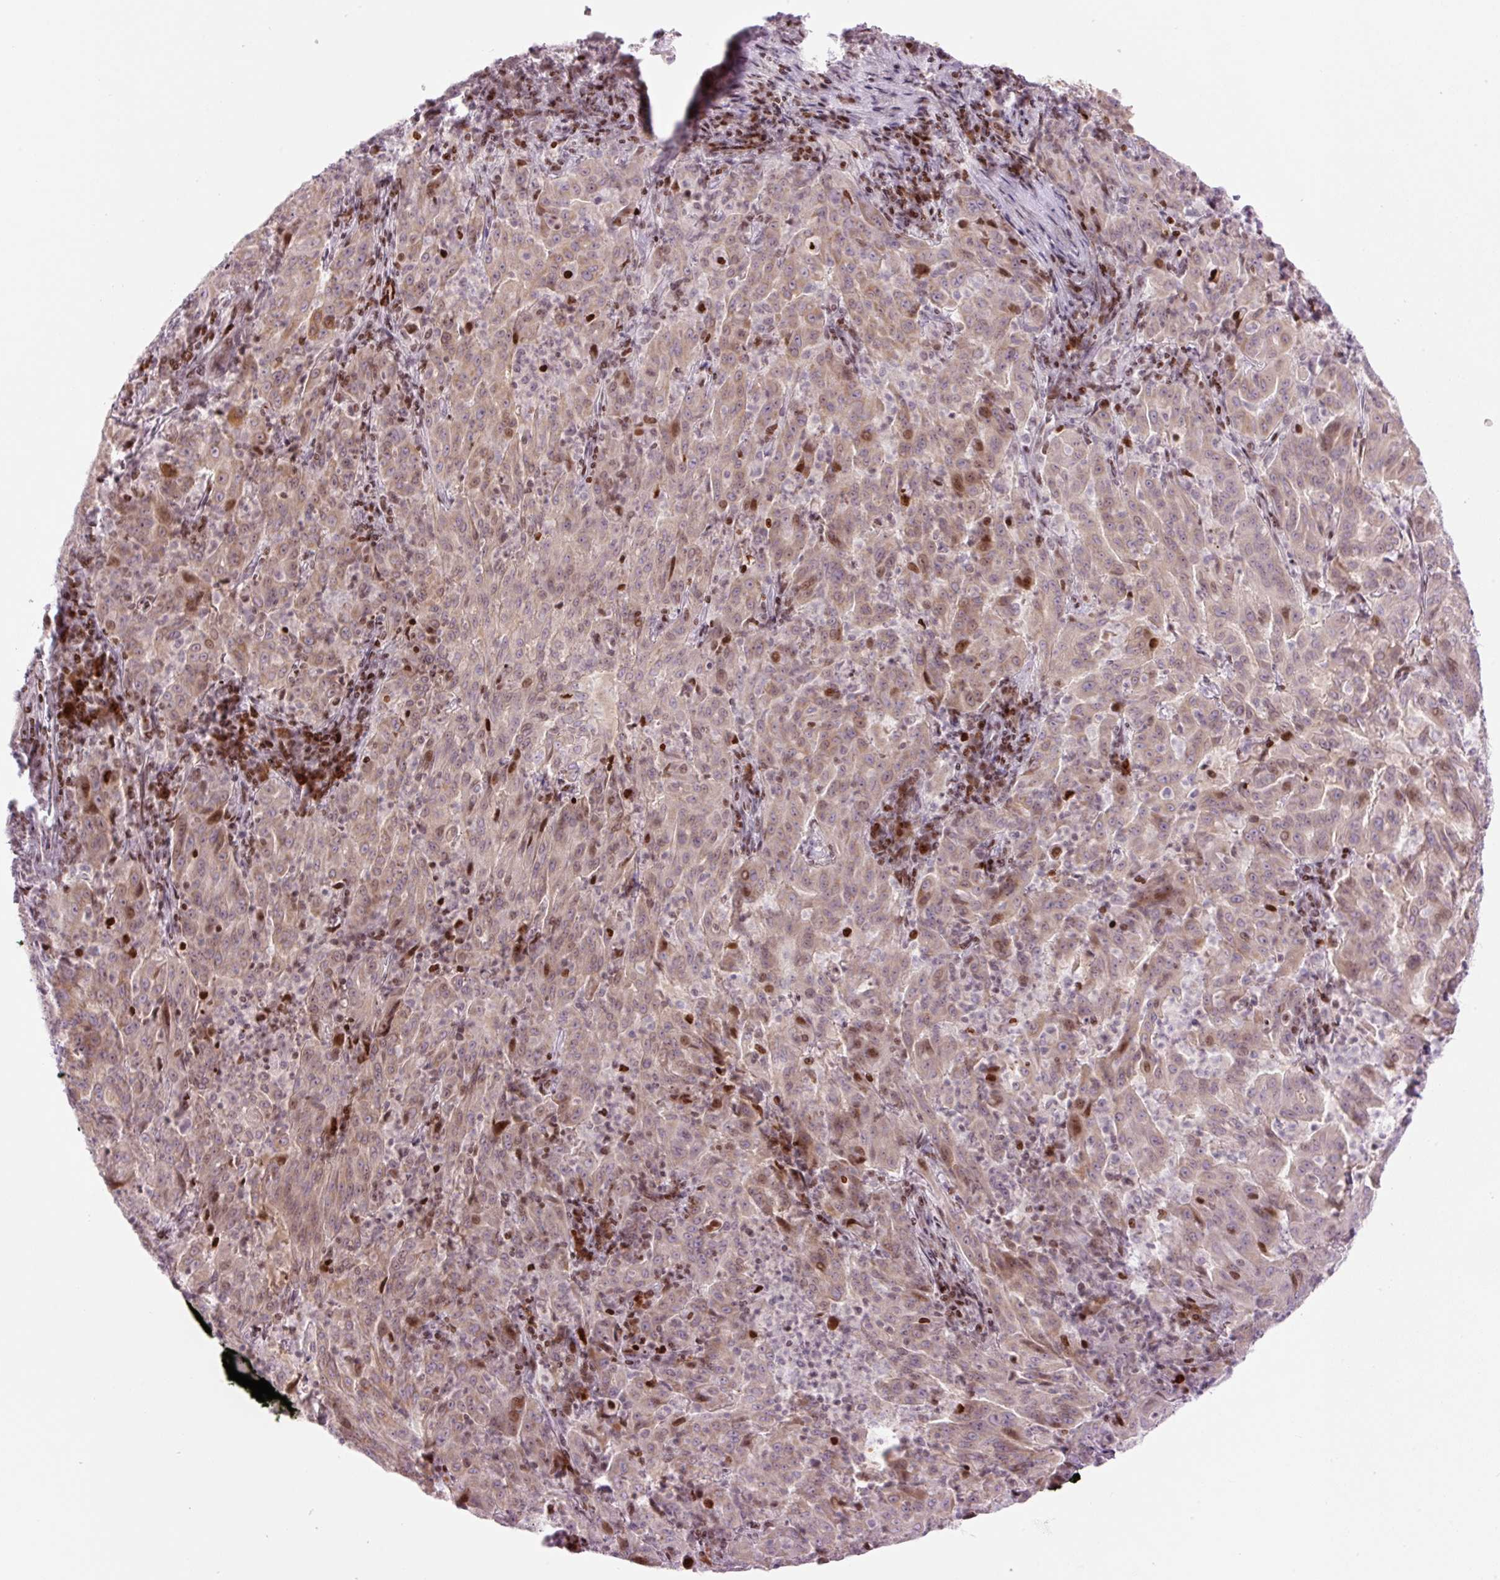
{"staining": {"intensity": "moderate", "quantity": ">75%", "location": "cytoplasmic/membranous,nuclear"}, "tissue": "pancreatic cancer", "cell_type": "Tumor cells", "image_type": "cancer", "snomed": [{"axis": "morphology", "description": "Adenocarcinoma, NOS"}, {"axis": "topography", "description": "Pancreas"}], "caption": "Immunohistochemical staining of pancreatic cancer shows moderate cytoplasmic/membranous and nuclear protein staining in approximately >75% of tumor cells. (IHC, brightfield microscopy, high magnification).", "gene": "TMEM177", "patient": {"sex": "male", "age": 63}}